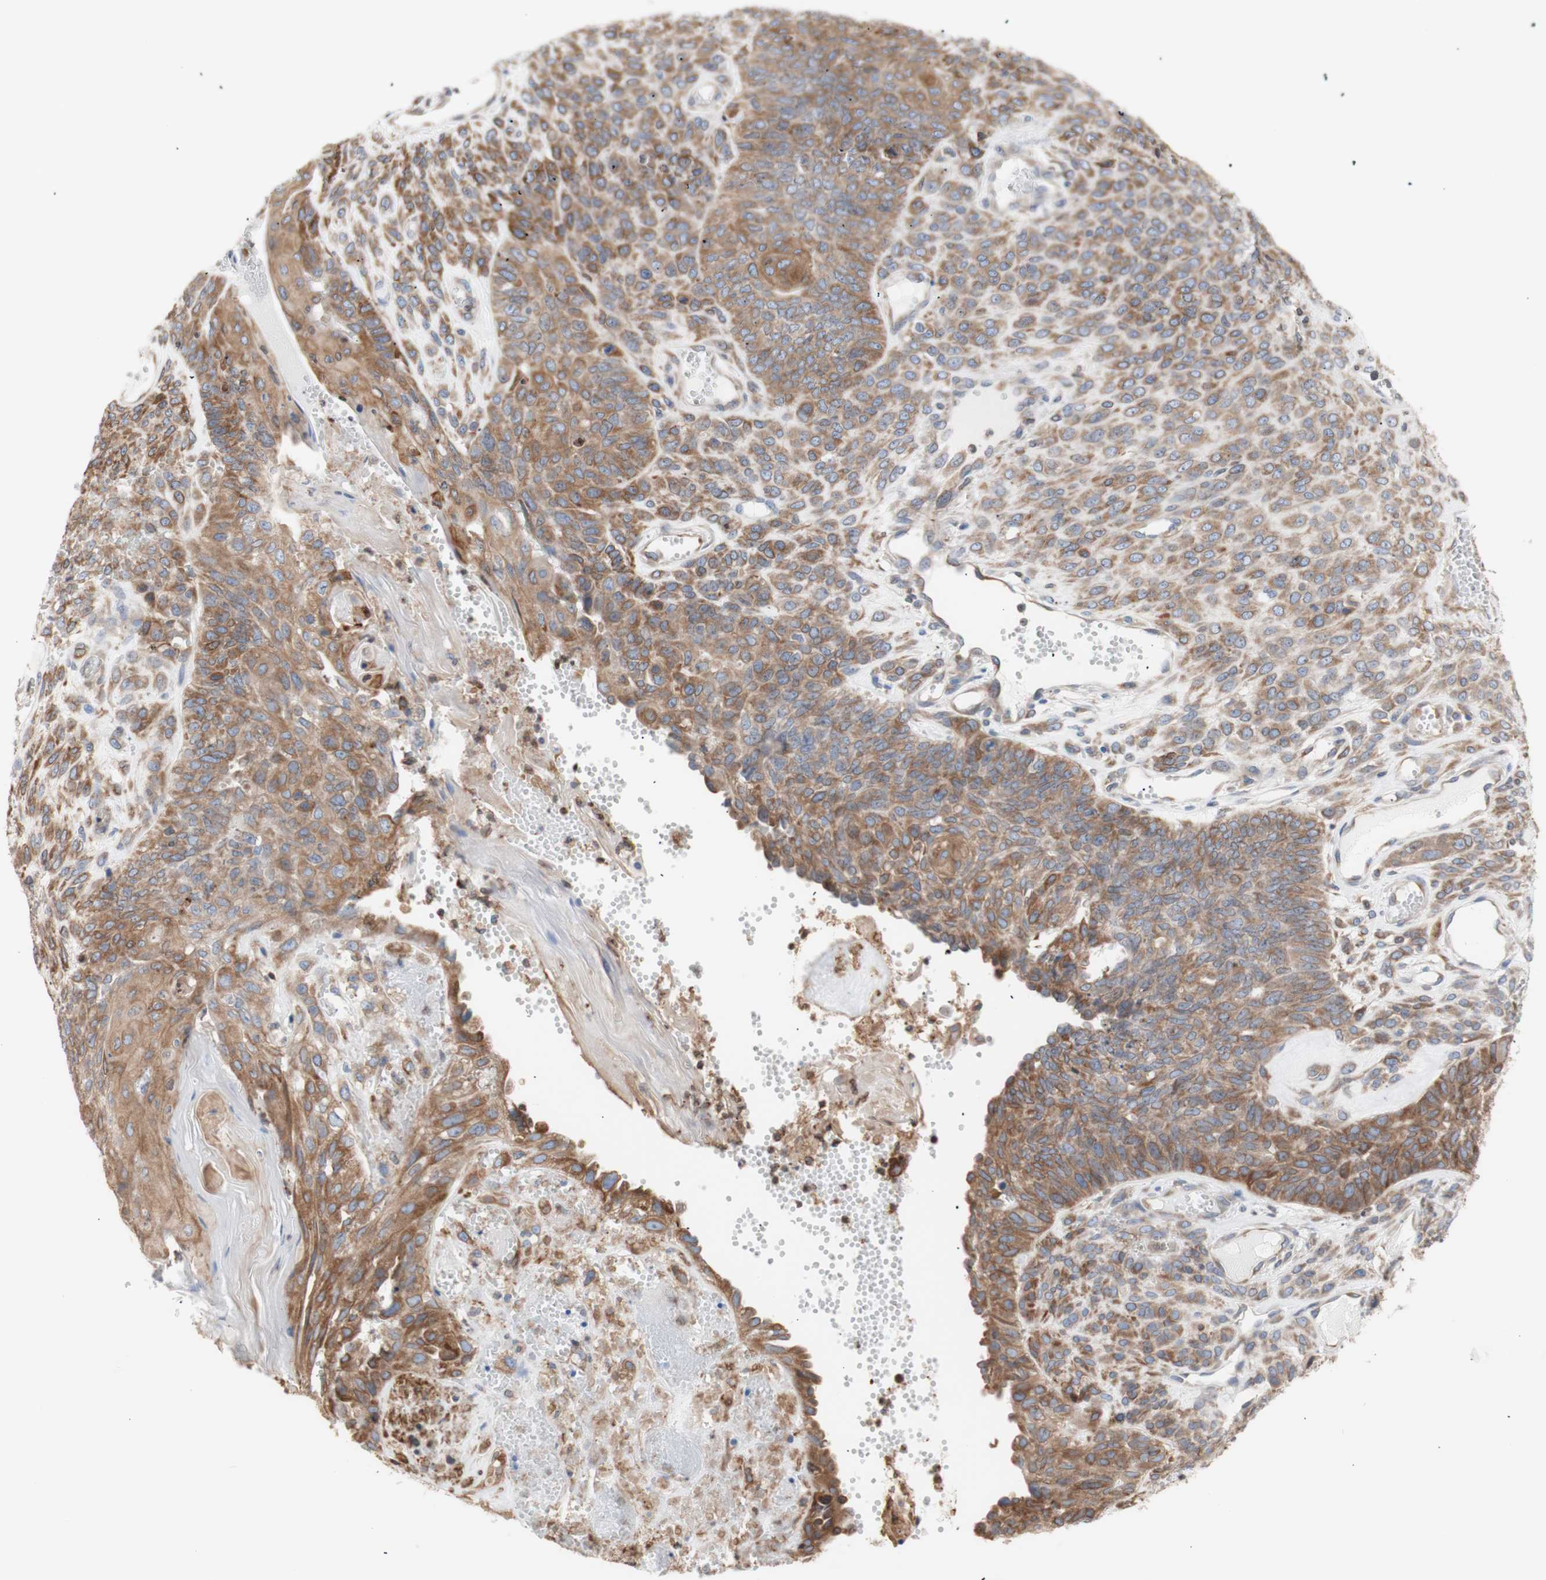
{"staining": {"intensity": "moderate", "quantity": ">75%", "location": "cytoplasmic/membranous"}, "tissue": "endometrial cancer", "cell_type": "Tumor cells", "image_type": "cancer", "snomed": [{"axis": "morphology", "description": "Adenocarcinoma, NOS"}, {"axis": "topography", "description": "Endometrium"}], "caption": "IHC (DAB) staining of endometrial cancer demonstrates moderate cytoplasmic/membranous protein staining in about >75% of tumor cells. (Brightfield microscopy of DAB IHC at high magnification).", "gene": "ERLIN1", "patient": {"sex": "female", "age": 32}}